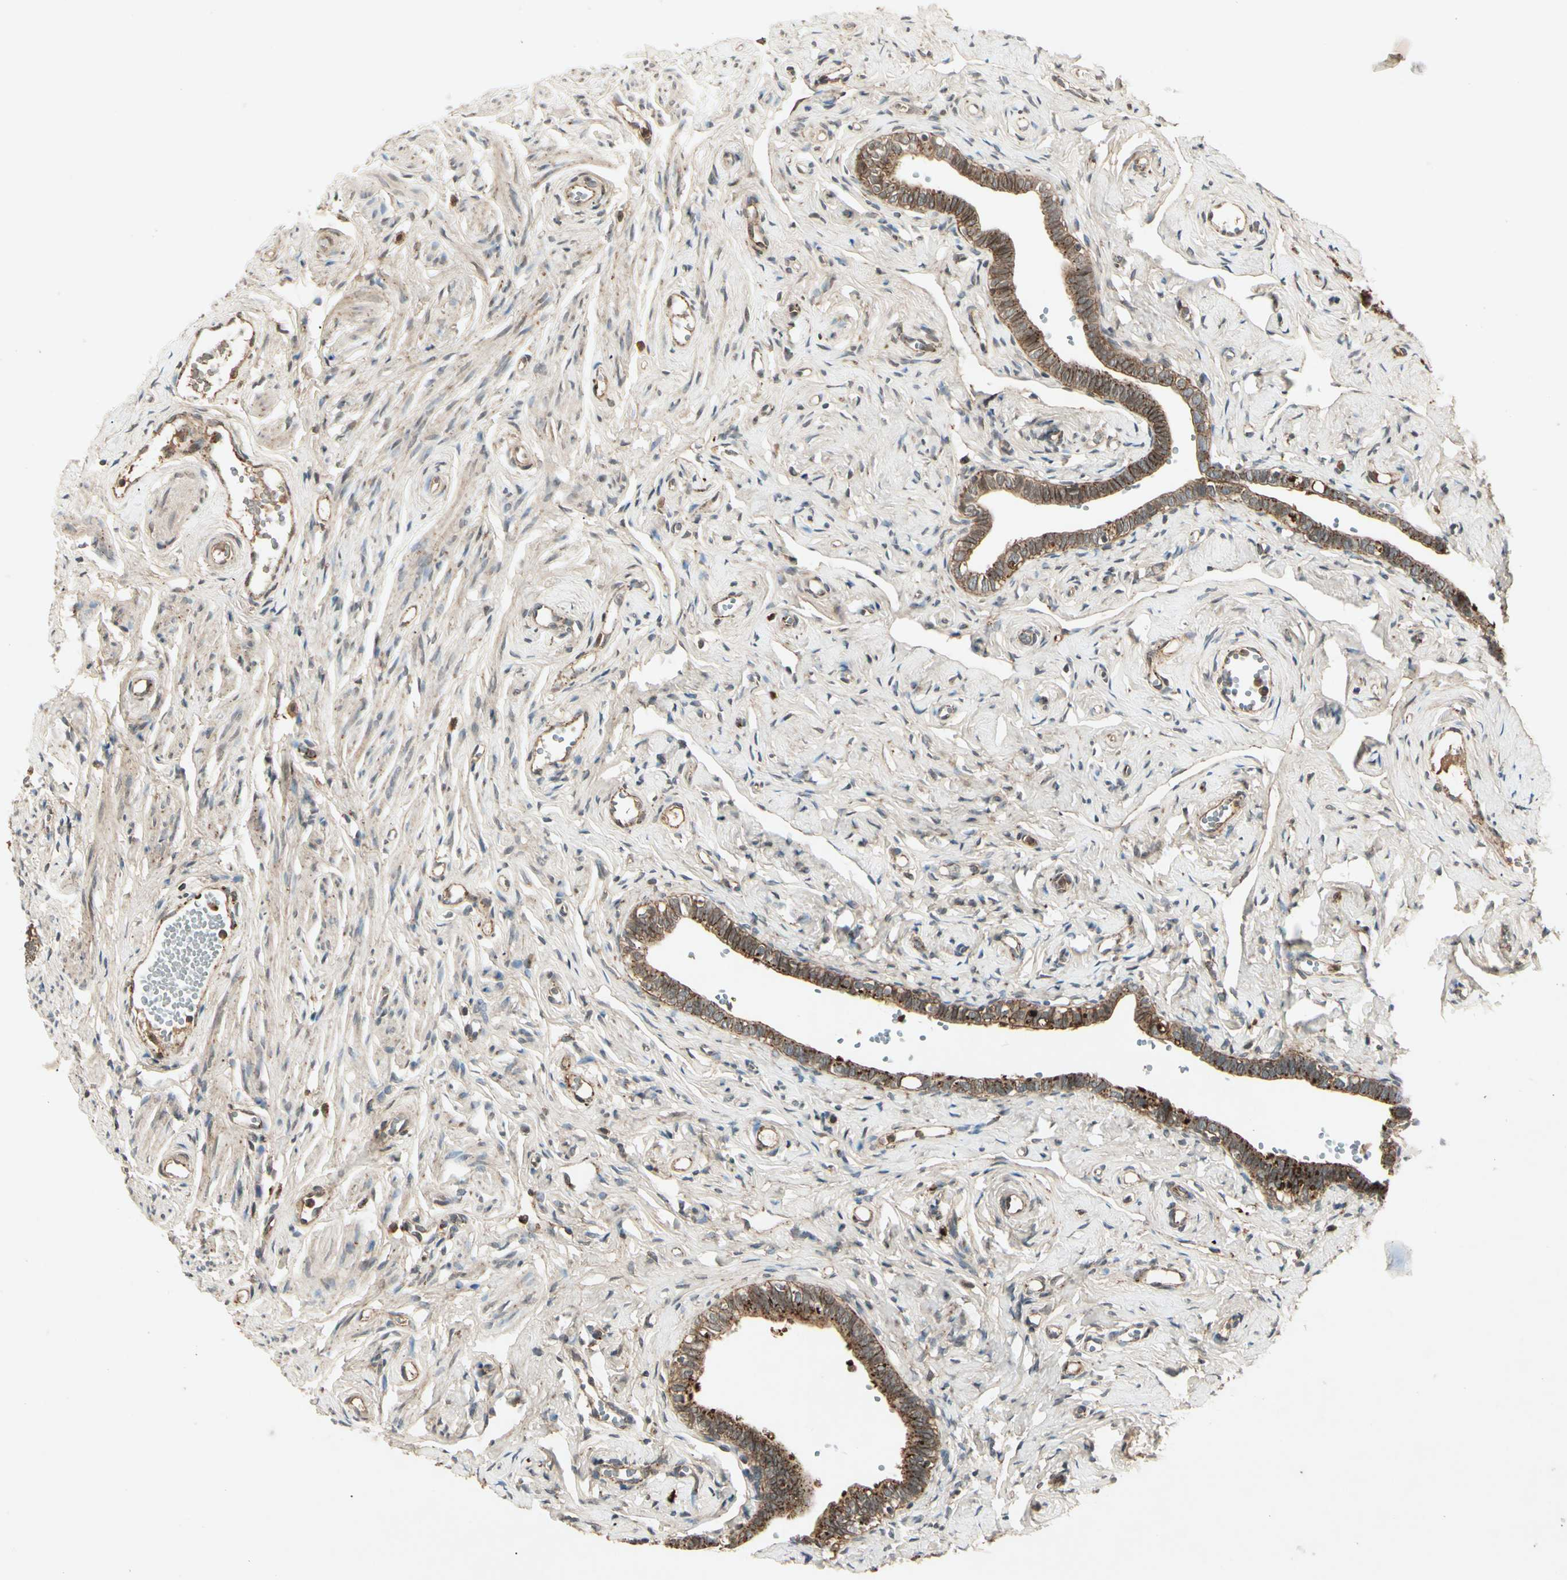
{"staining": {"intensity": "strong", "quantity": ">75%", "location": "cytoplasmic/membranous"}, "tissue": "fallopian tube", "cell_type": "Glandular cells", "image_type": "normal", "snomed": [{"axis": "morphology", "description": "Normal tissue, NOS"}, {"axis": "topography", "description": "Fallopian tube"}], "caption": "IHC (DAB (3,3'-diaminobenzidine)) staining of benign fallopian tube exhibits strong cytoplasmic/membranous protein staining in approximately >75% of glandular cells. (brown staining indicates protein expression, while blue staining denotes nuclei).", "gene": "FLOT1", "patient": {"sex": "female", "age": 71}}